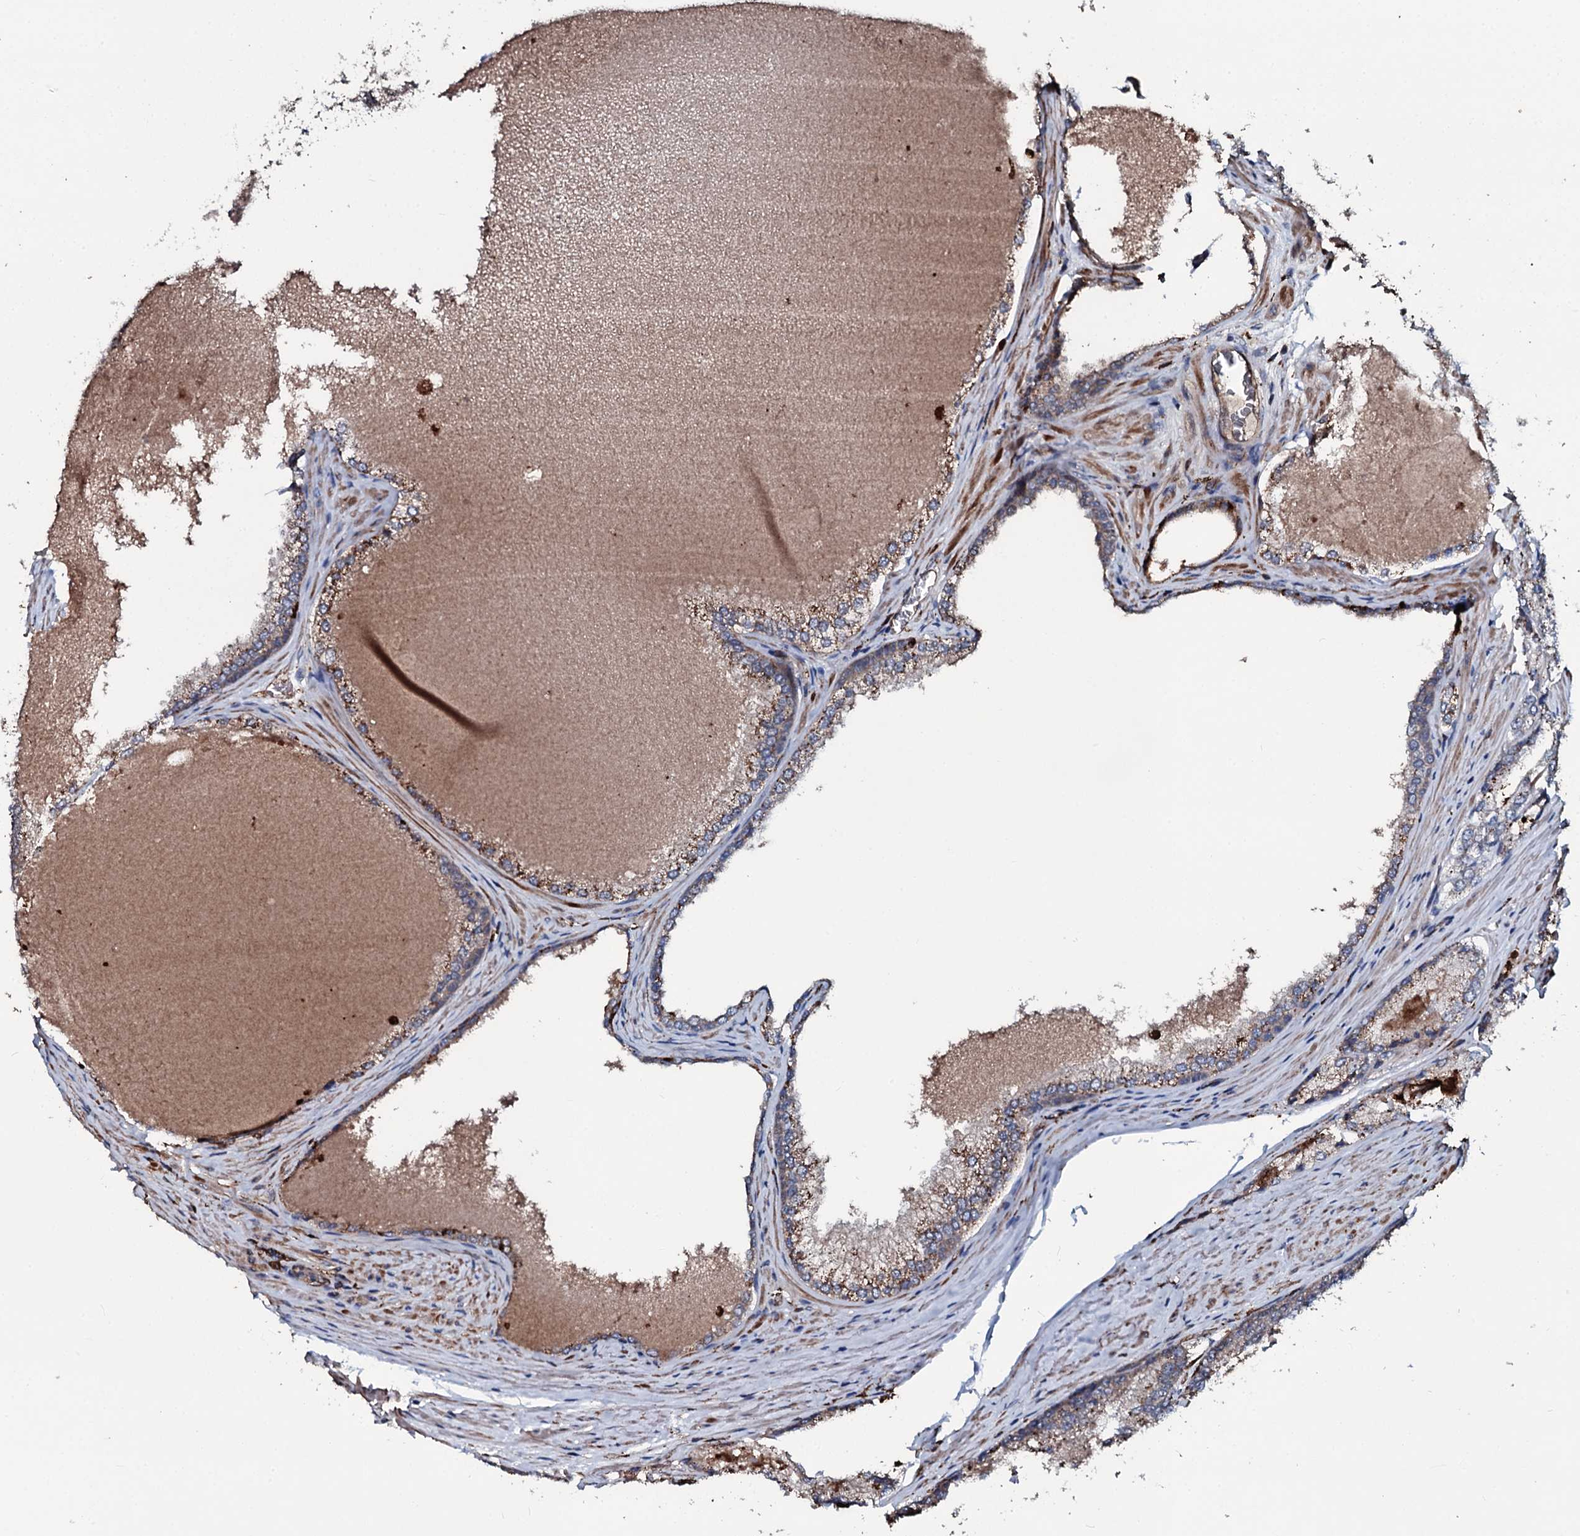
{"staining": {"intensity": "moderate", "quantity": "<25%", "location": "cytoplasmic/membranous"}, "tissue": "prostate cancer", "cell_type": "Tumor cells", "image_type": "cancer", "snomed": [{"axis": "morphology", "description": "Adenocarcinoma, Low grade"}, {"axis": "topography", "description": "Prostate"}], "caption": "Immunohistochemical staining of human prostate cancer (low-grade adenocarcinoma) displays low levels of moderate cytoplasmic/membranous staining in about <25% of tumor cells.", "gene": "TPGS2", "patient": {"sex": "male", "age": 74}}